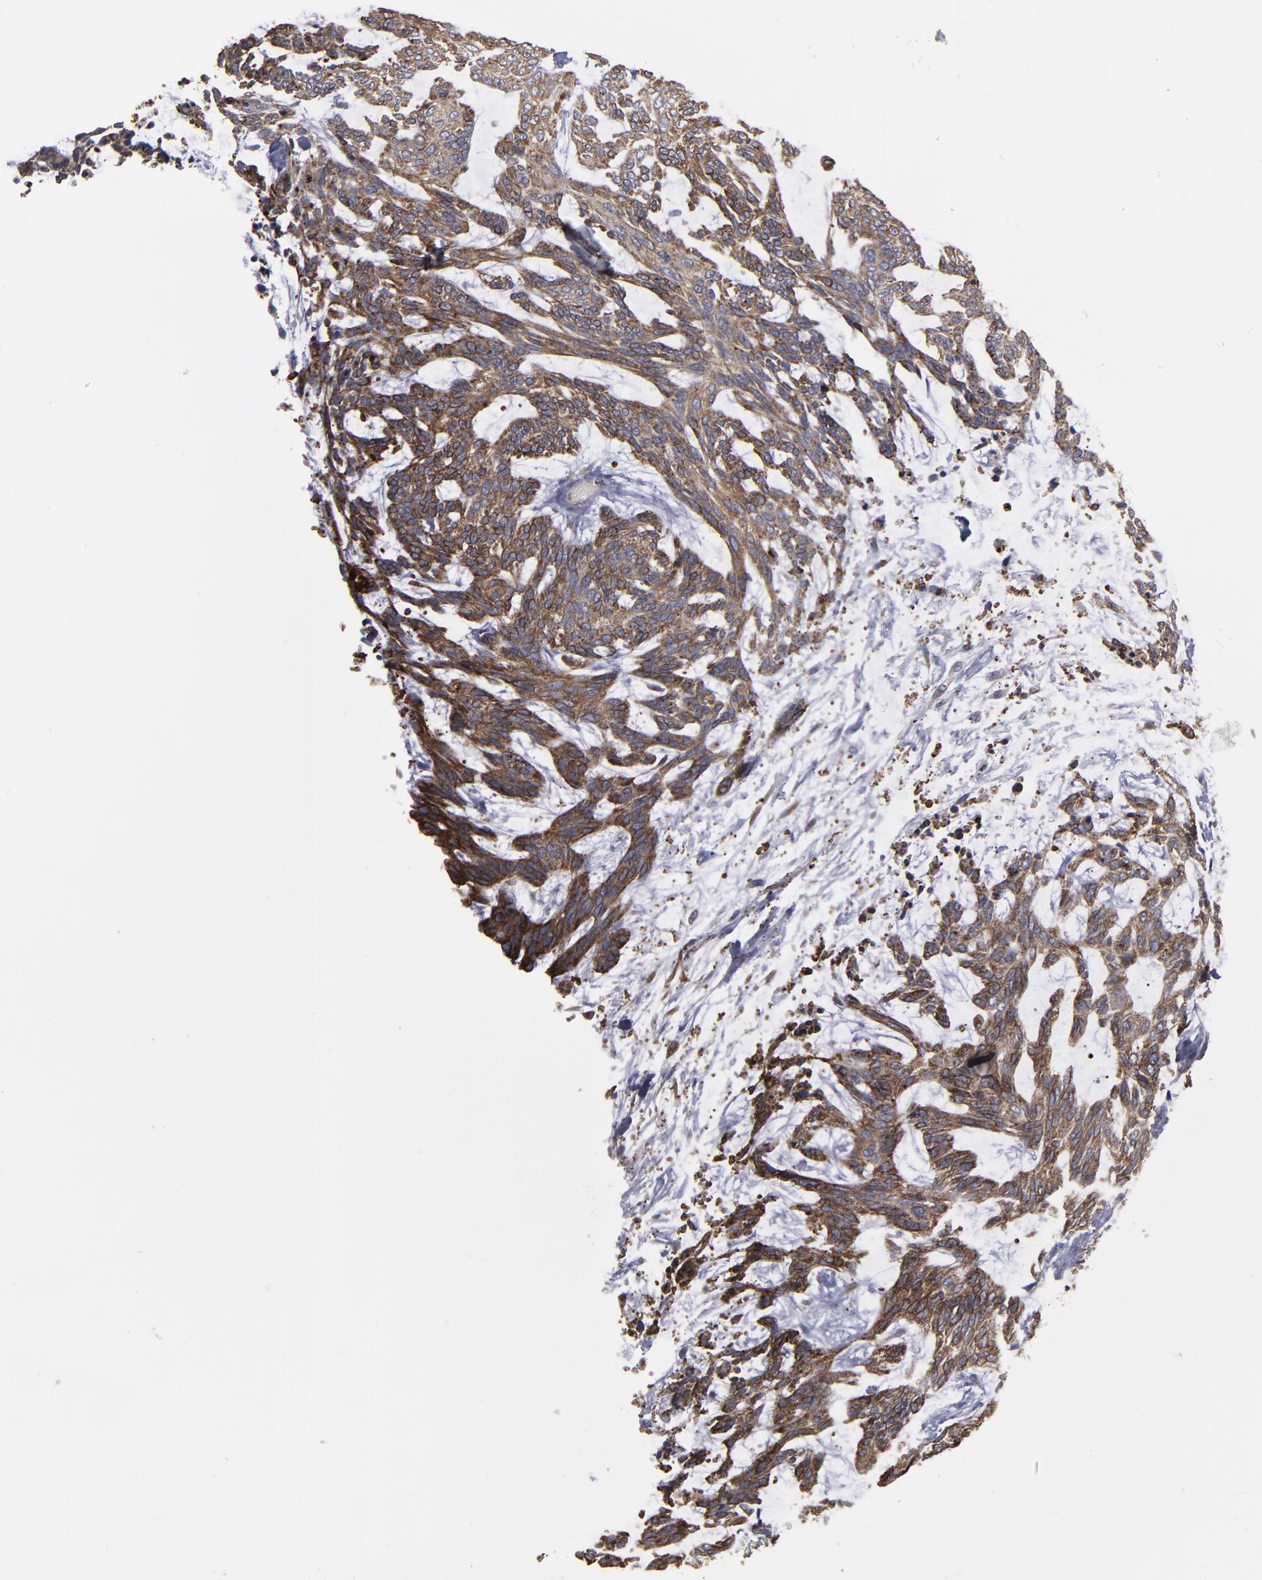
{"staining": {"intensity": "moderate", "quantity": ">75%", "location": "cytoplasmic/membranous"}, "tissue": "skin cancer", "cell_type": "Tumor cells", "image_type": "cancer", "snomed": [{"axis": "morphology", "description": "Normal tissue, NOS"}, {"axis": "morphology", "description": "Basal cell carcinoma"}, {"axis": "topography", "description": "Skin"}], "caption": "Skin cancer (basal cell carcinoma) stained for a protein (brown) demonstrates moderate cytoplasmic/membranous positive positivity in approximately >75% of tumor cells.", "gene": "ERLIN2", "patient": {"sex": "female", "age": 71}}